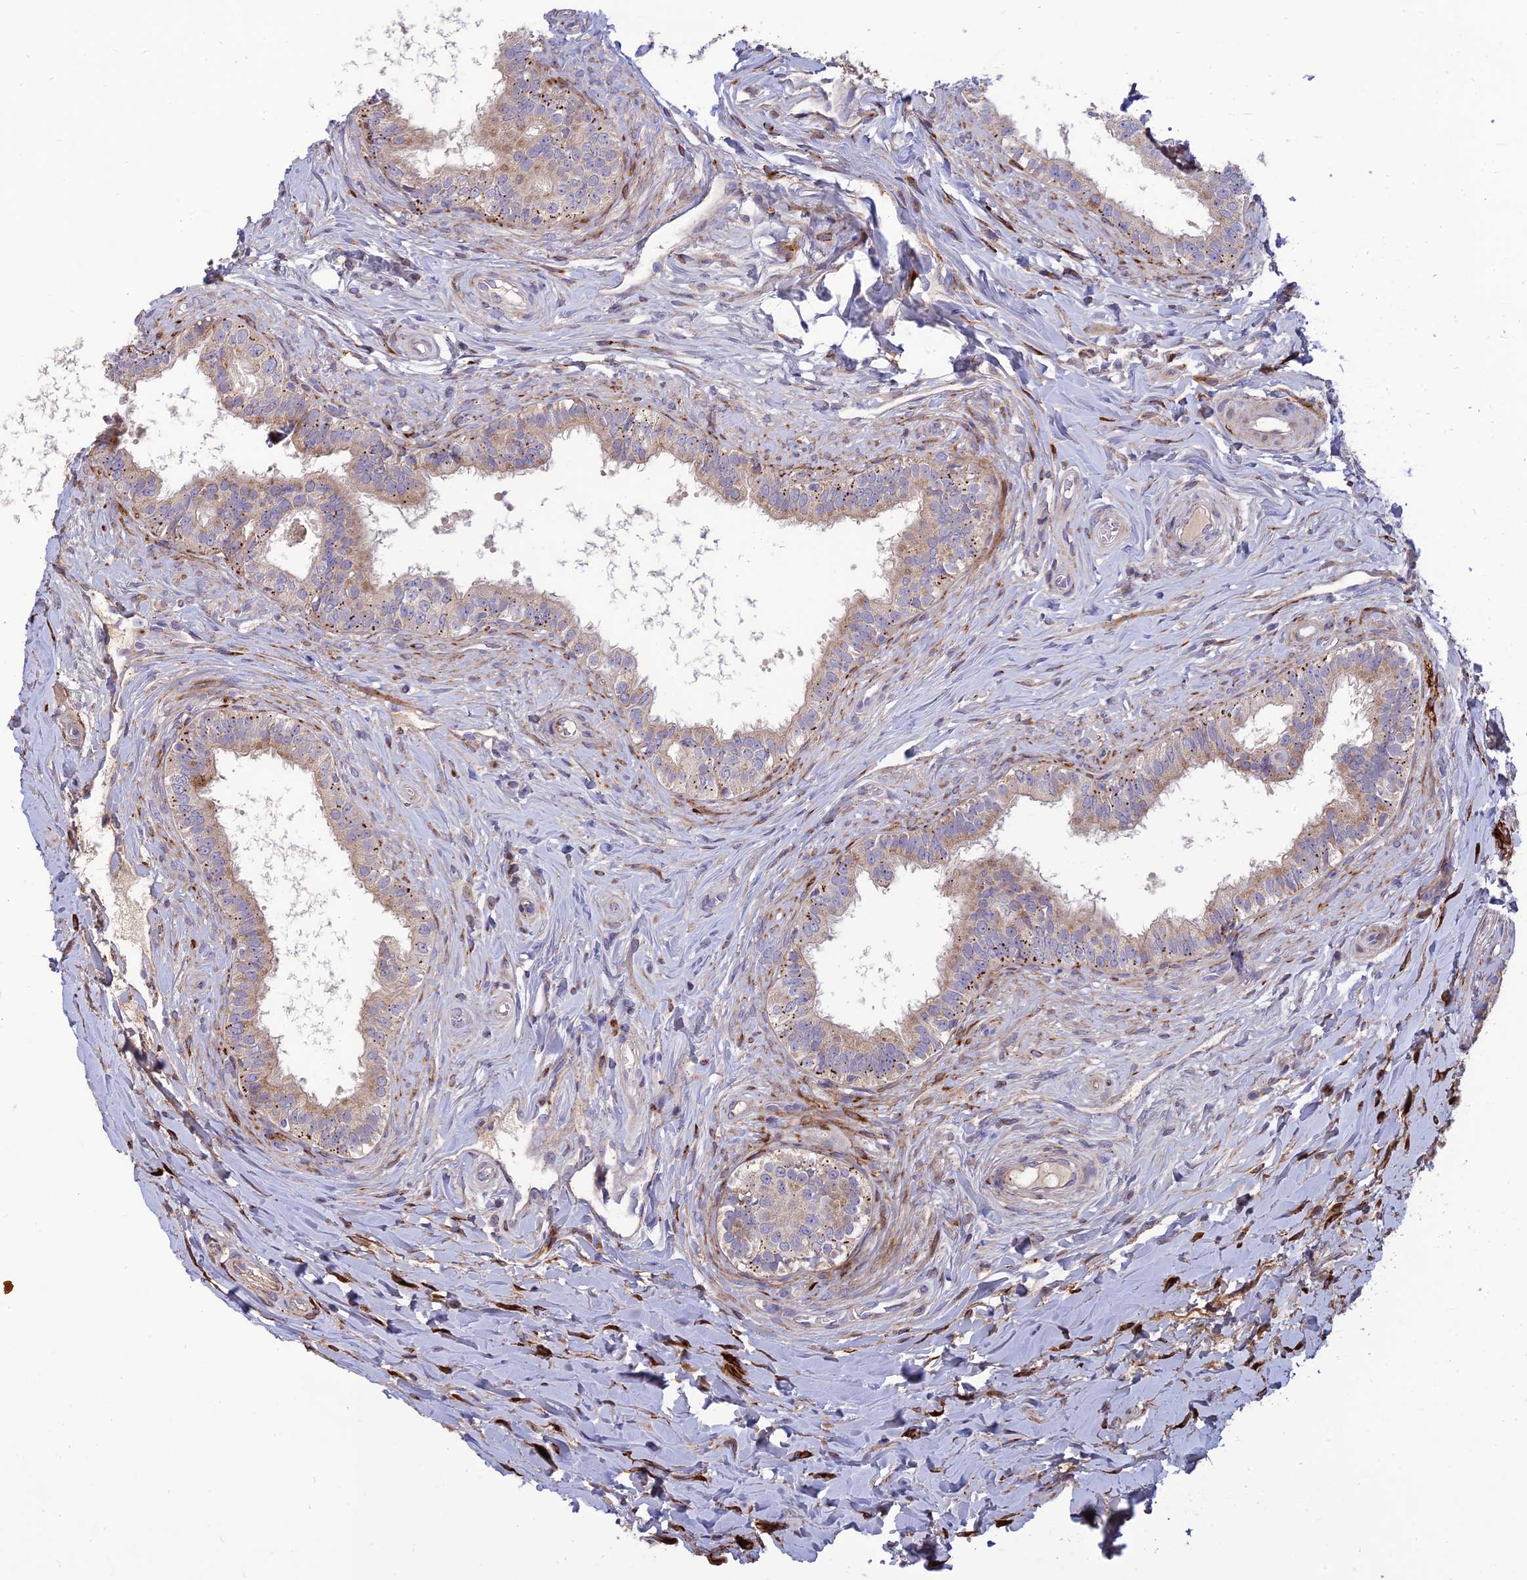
{"staining": {"intensity": "strong", "quantity": "25%-75%", "location": "cytoplasmic/membranous"}, "tissue": "epididymis", "cell_type": "Glandular cells", "image_type": "normal", "snomed": [{"axis": "morphology", "description": "Normal tissue, NOS"}, {"axis": "topography", "description": "Epididymis"}], "caption": "Epididymis stained for a protein (brown) displays strong cytoplasmic/membranous positive expression in approximately 25%-75% of glandular cells.", "gene": "RCN3", "patient": {"sex": "male", "age": 33}}